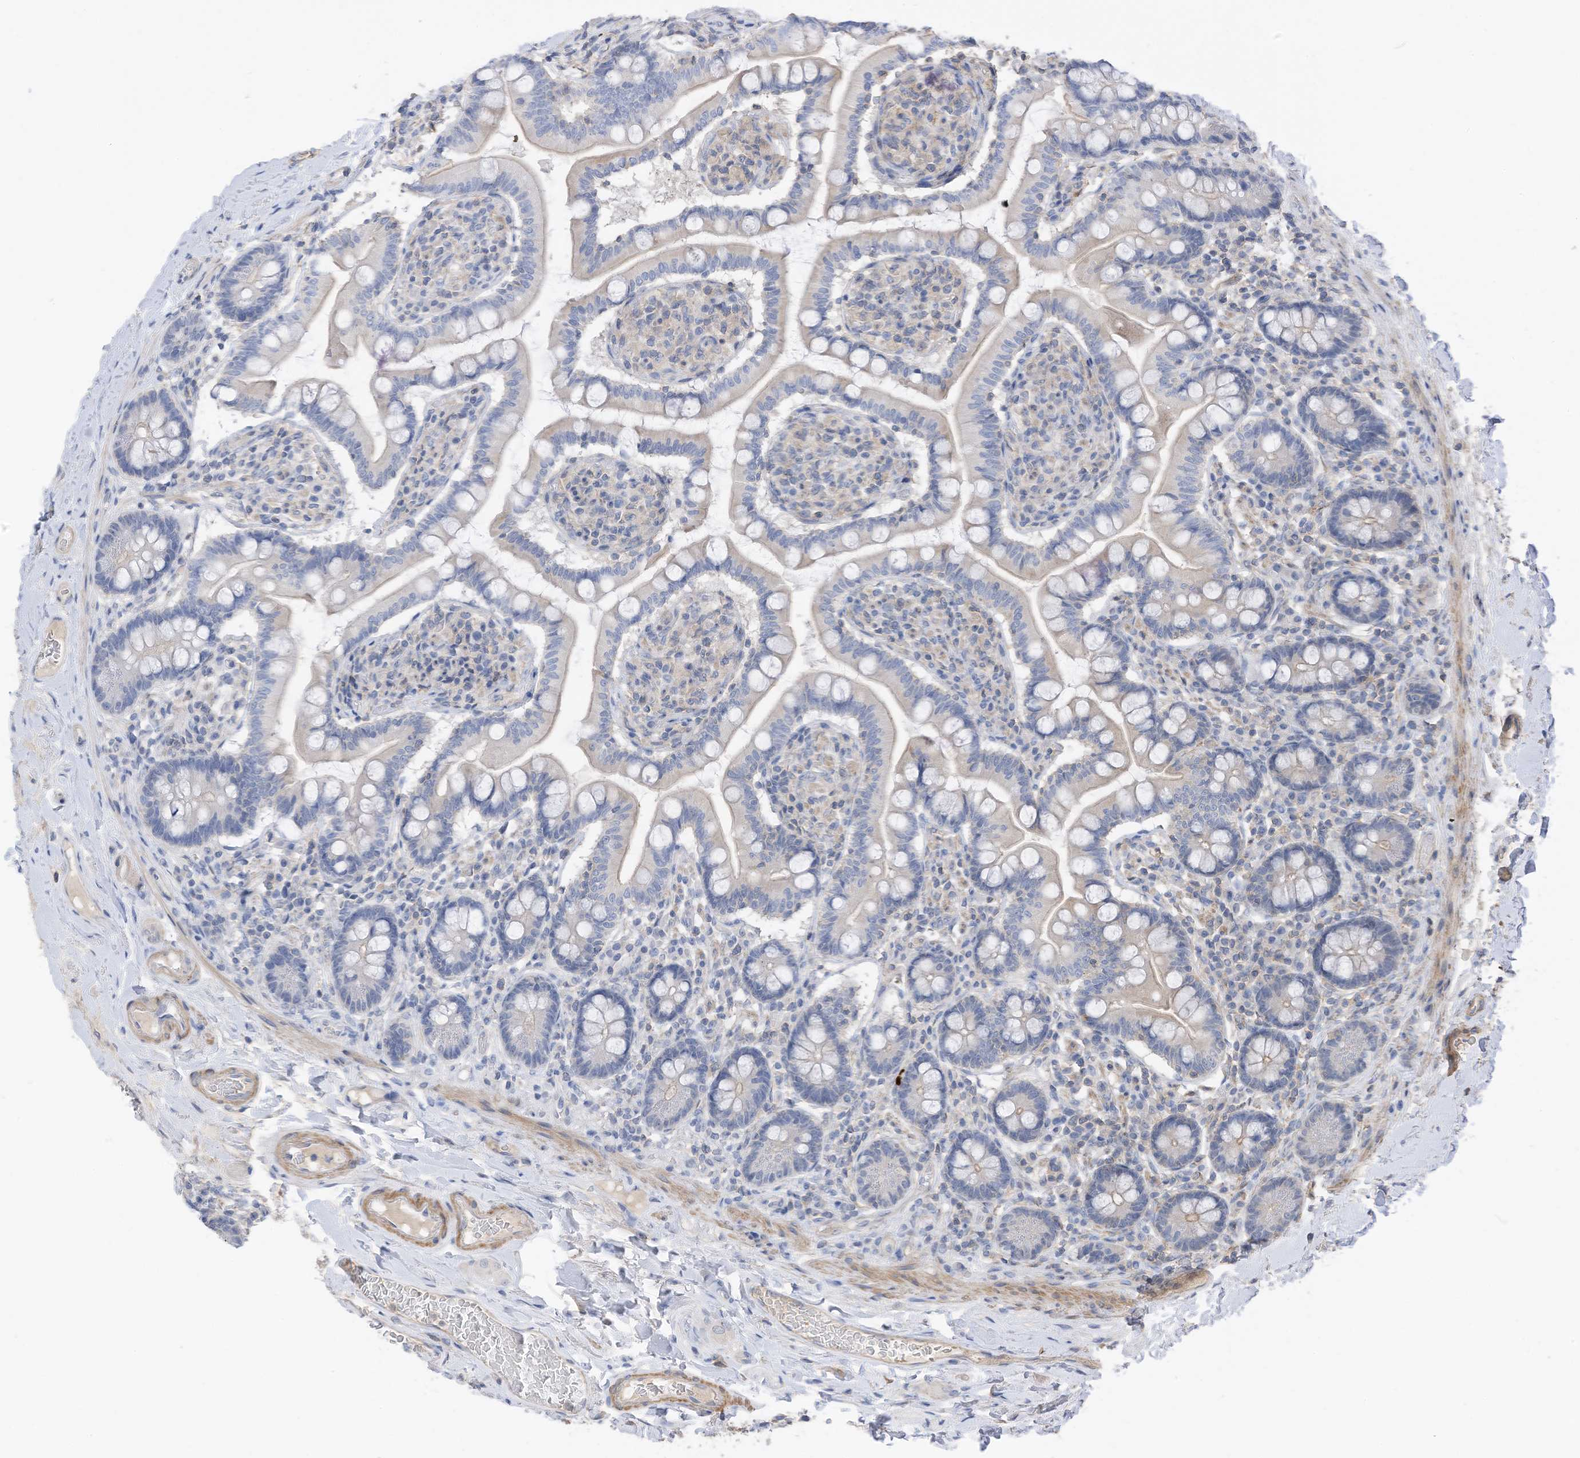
{"staining": {"intensity": "negative", "quantity": "none", "location": "none"}, "tissue": "small intestine", "cell_type": "Glandular cells", "image_type": "normal", "snomed": [{"axis": "morphology", "description": "Normal tissue, NOS"}, {"axis": "topography", "description": "Small intestine"}], "caption": "Immunohistochemistry (IHC) of normal human small intestine reveals no staining in glandular cells. (DAB (3,3'-diaminobenzidine) immunohistochemistry visualized using brightfield microscopy, high magnification).", "gene": "SLFN14", "patient": {"sex": "female", "age": 64}}